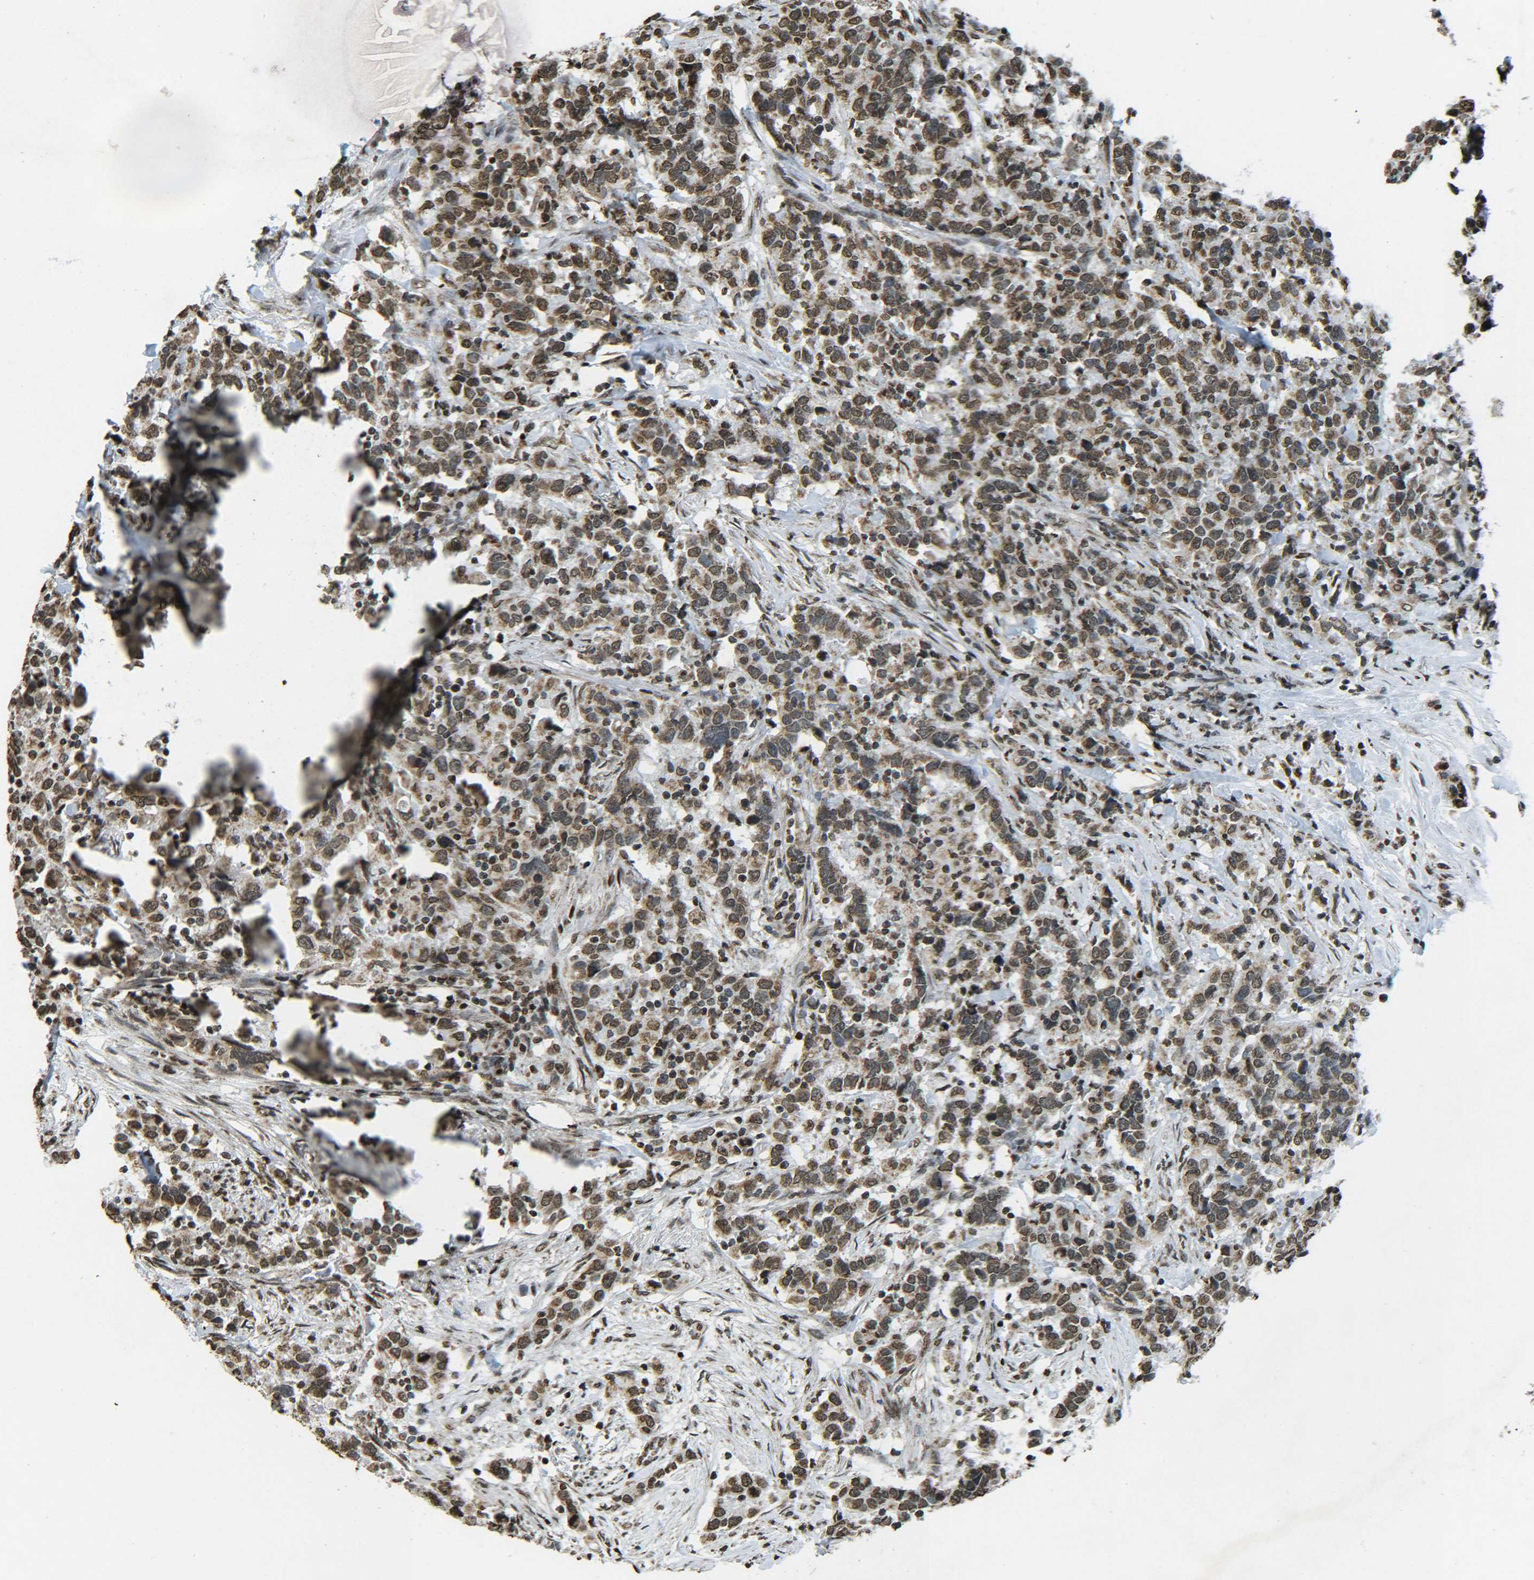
{"staining": {"intensity": "moderate", "quantity": ">75%", "location": "cytoplasmic/membranous,nuclear"}, "tissue": "urothelial cancer", "cell_type": "Tumor cells", "image_type": "cancer", "snomed": [{"axis": "morphology", "description": "Urothelial carcinoma, High grade"}, {"axis": "topography", "description": "Urinary bladder"}], "caption": "Immunohistochemistry photomicrograph of urothelial cancer stained for a protein (brown), which reveals medium levels of moderate cytoplasmic/membranous and nuclear expression in approximately >75% of tumor cells.", "gene": "NEUROG2", "patient": {"sex": "male", "age": 61}}